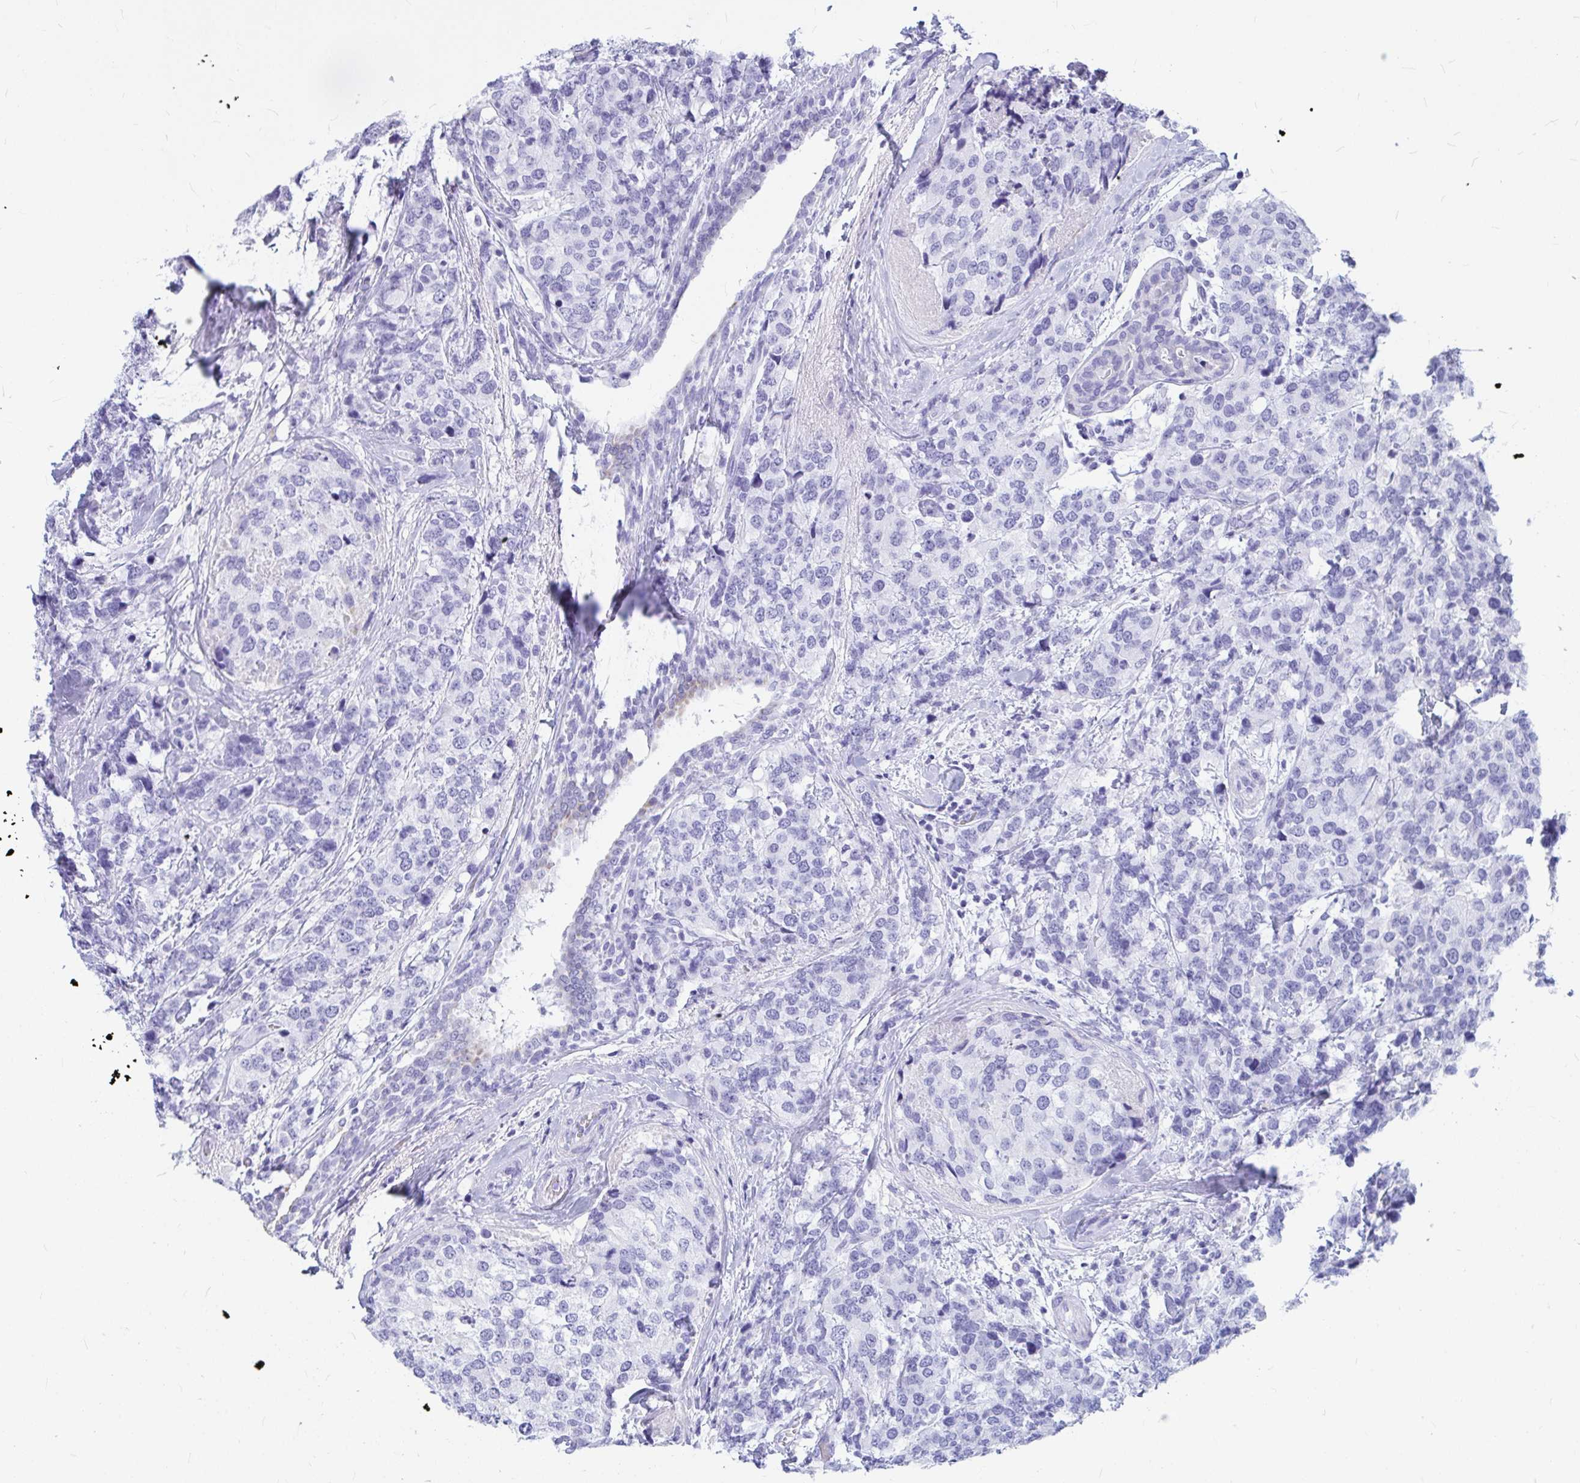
{"staining": {"intensity": "negative", "quantity": "none", "location": "none"}, "tissue": "breast cancer", "cell_type": "Tumor cells", "image_type": "cancer", "snomed": [{"axis": "morphology", "description": "Lobular carcinoma"}, {"axis": "topography", "description": "Breast"}], "caption": "Tumor cells show no significant protein staining in breast cancer.", "gene": "OR5J2", "patient": {"sex": "female", "age": 59}}